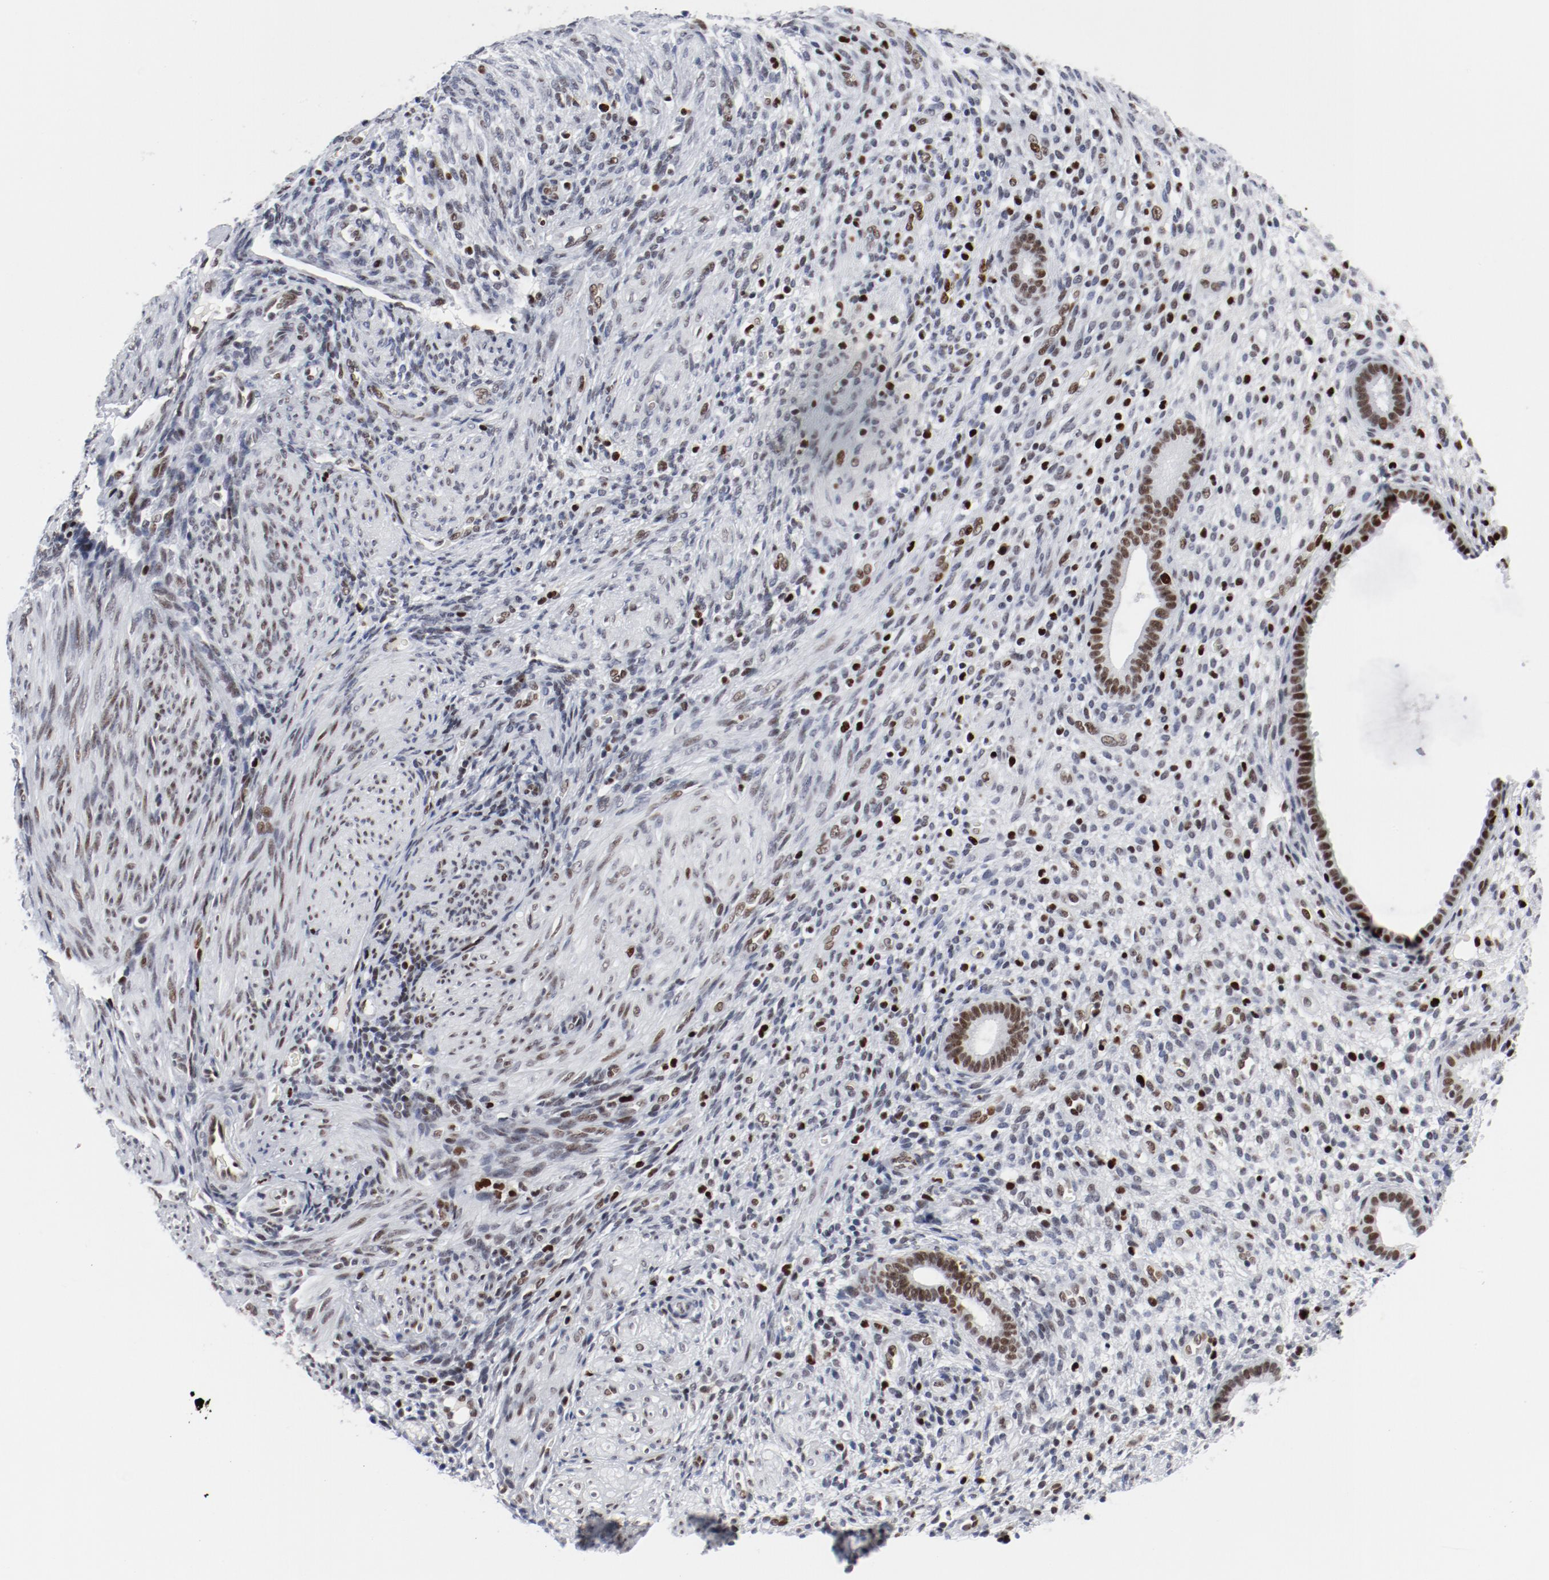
{"staining": {"intensity": "strong", "quantity": "<25%", "location": "nuclear"}, "tissue": "endometrium", "cell_type": "Cells in endometrial stroma", "image_type": "normal", "snomed": [{"axis": "morphology", "description": "Normal tissue, NOS"}, {"axis": "topography", "description": "Endometrium"}], "caption": "Immunohistochemical staining of unremarkable endometrium exhibits strong nuclear protein expression in approximately <25% of cells in endometrial stroma.", "gene": "POLD1", "patient": {"sex": "female", "age": 72}}